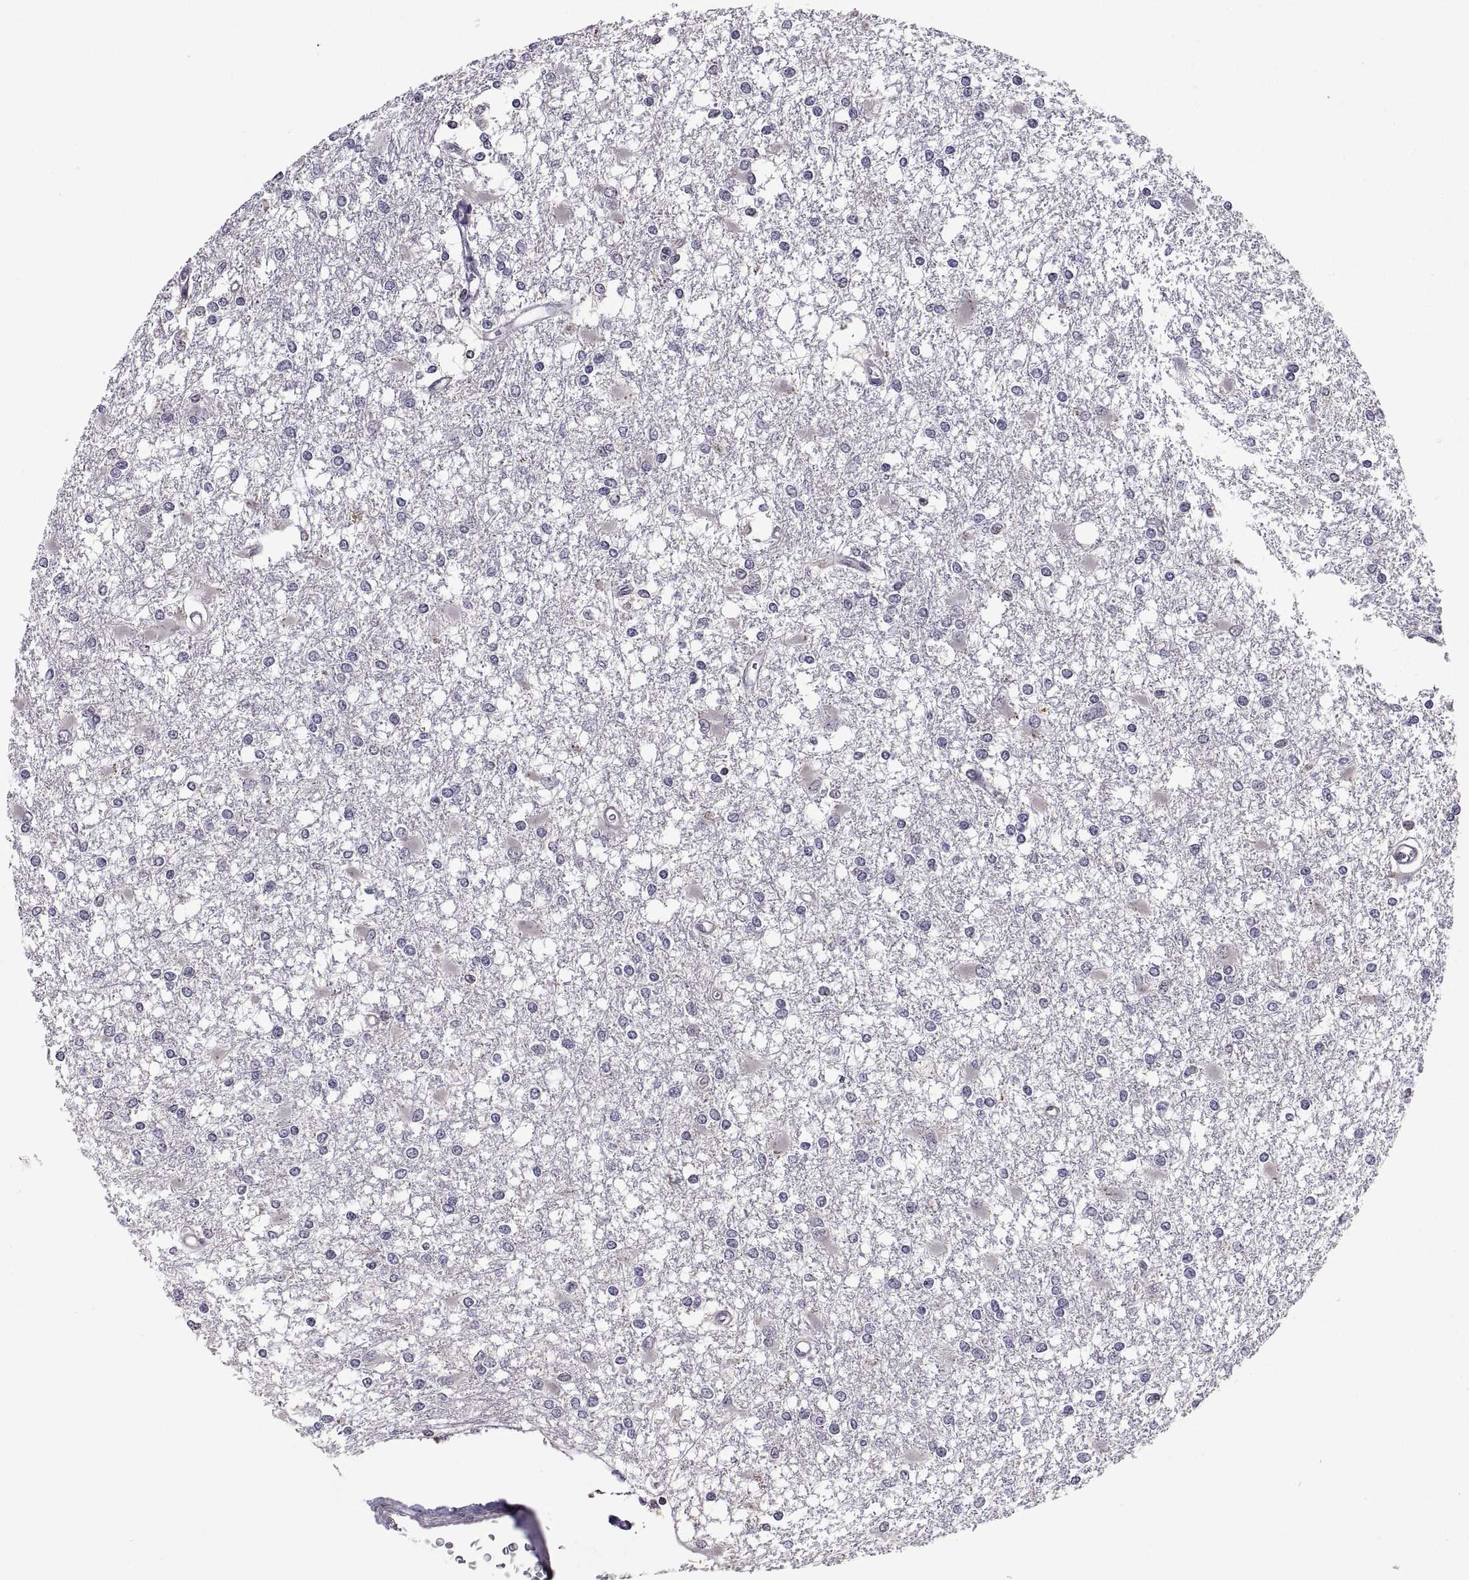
{"staining": {"intensity": "negative", "quantity": "none", "location": "none"}, "tissue": "glioma", "cell_type": "Tumor cells", "image_type": "cancer", "snomed": [{"axis": "morphology", "description": "Glioma, malignant, High grade"}, {"axis": "topography", "description": "Cerebral cortex"}], "caption": "The histopathology image demonstrates no staining of tumor cells in glioma. The staining was performed using DAB to visualize the protein expression in brown, while the nuclei were stained in blue with hematoxylin (Magnification: 20x).", "gene": "CHFR", "patient": {"sex": "male", "age": 79}}